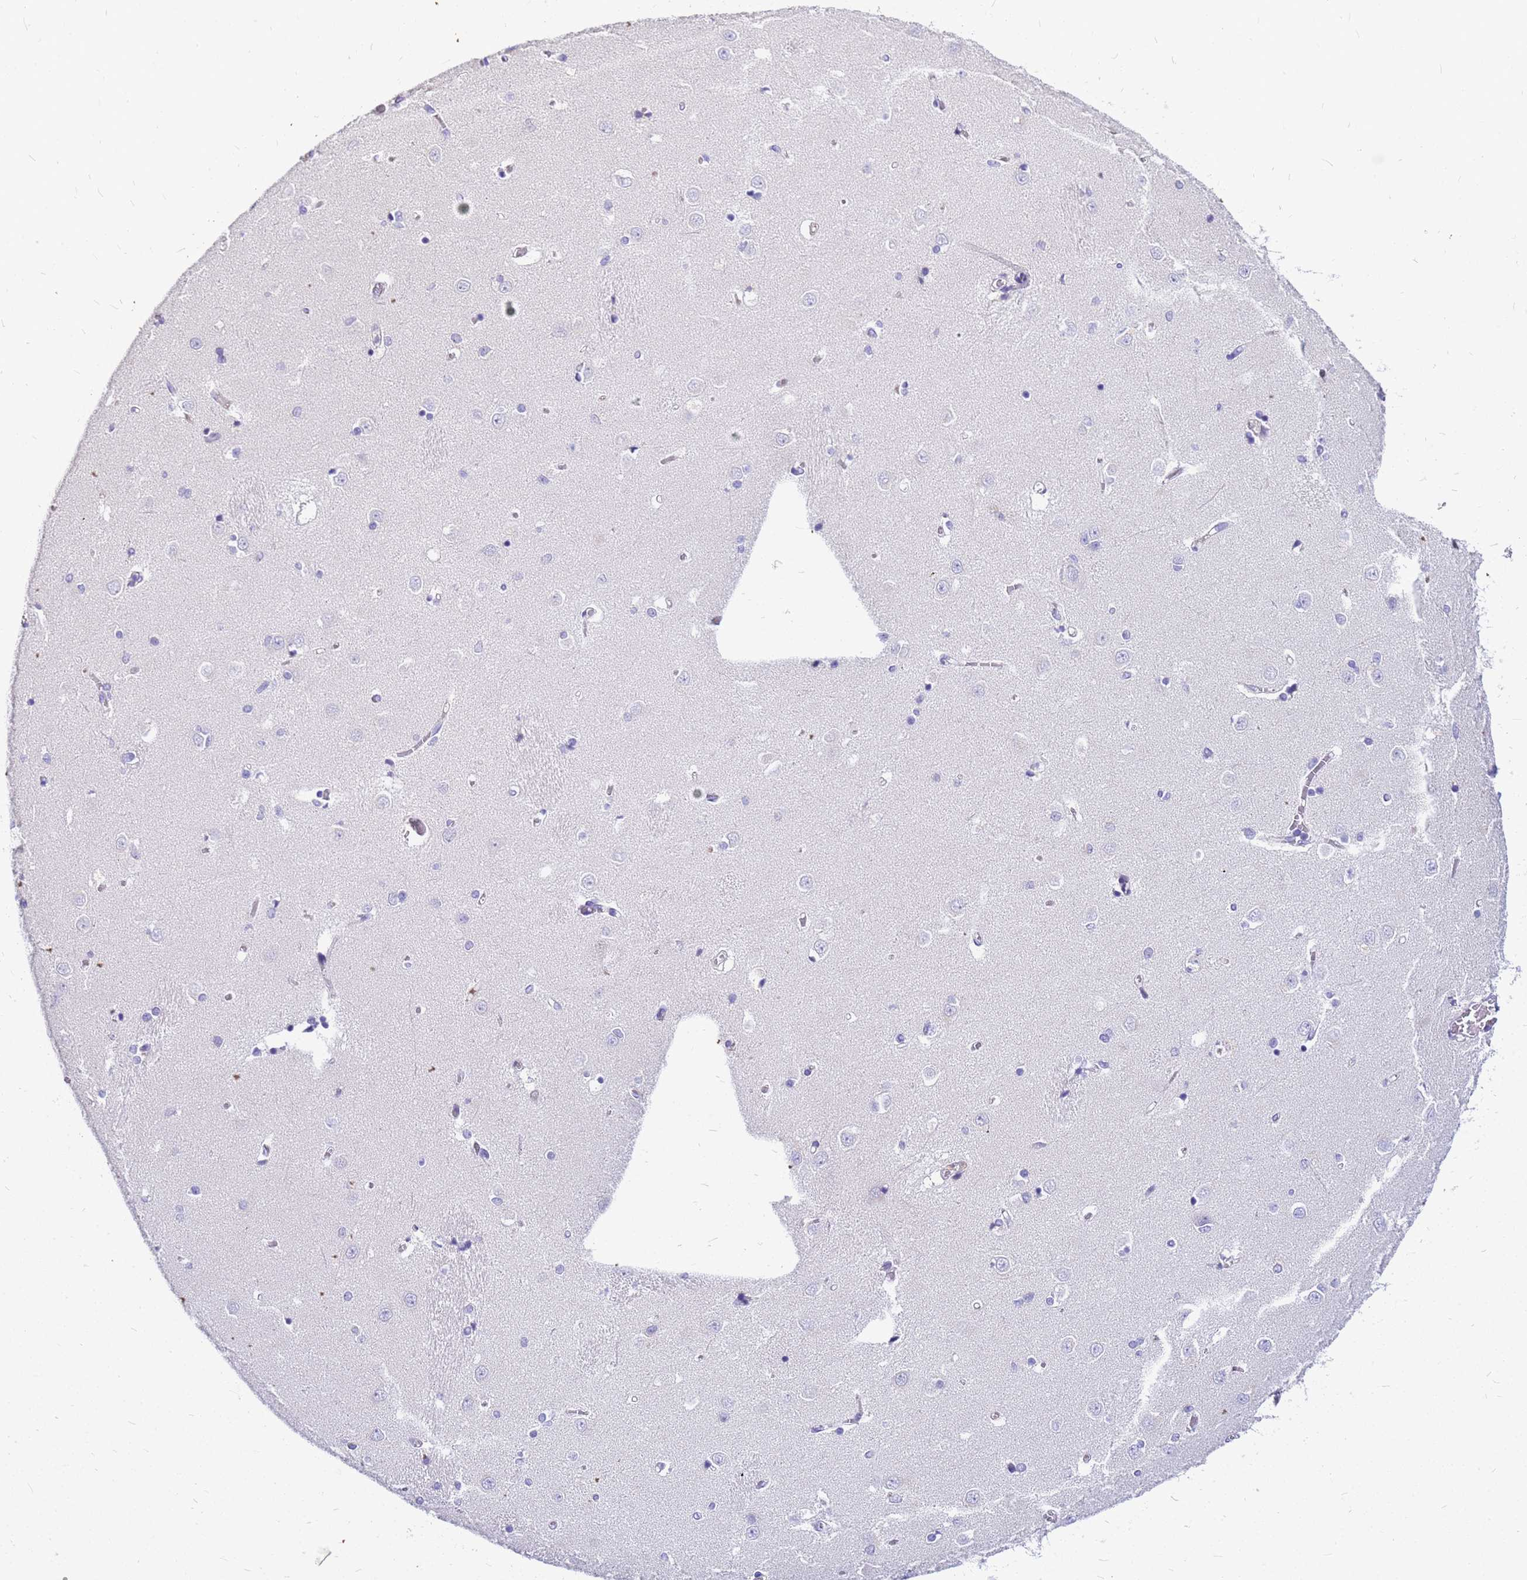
{"staining": {"intensity": "negative", "quantity": "none", "location": "none"}, "tissue": "caudate", "cell_type": "Glial cells", "image_type": "normal", "snomed": [{"axis": "morphology", "description": "Normal tissue, NOS"}, {"axis": "topography", "description": "Lateral ventricle wall"}], "caption": "This is an immunohistochemistry (IHC) photomicrograph of benign human caudate. There is no staining in glial cells.", "gene": "DPRX", "patient": {"sex": "male", "age": 37}}